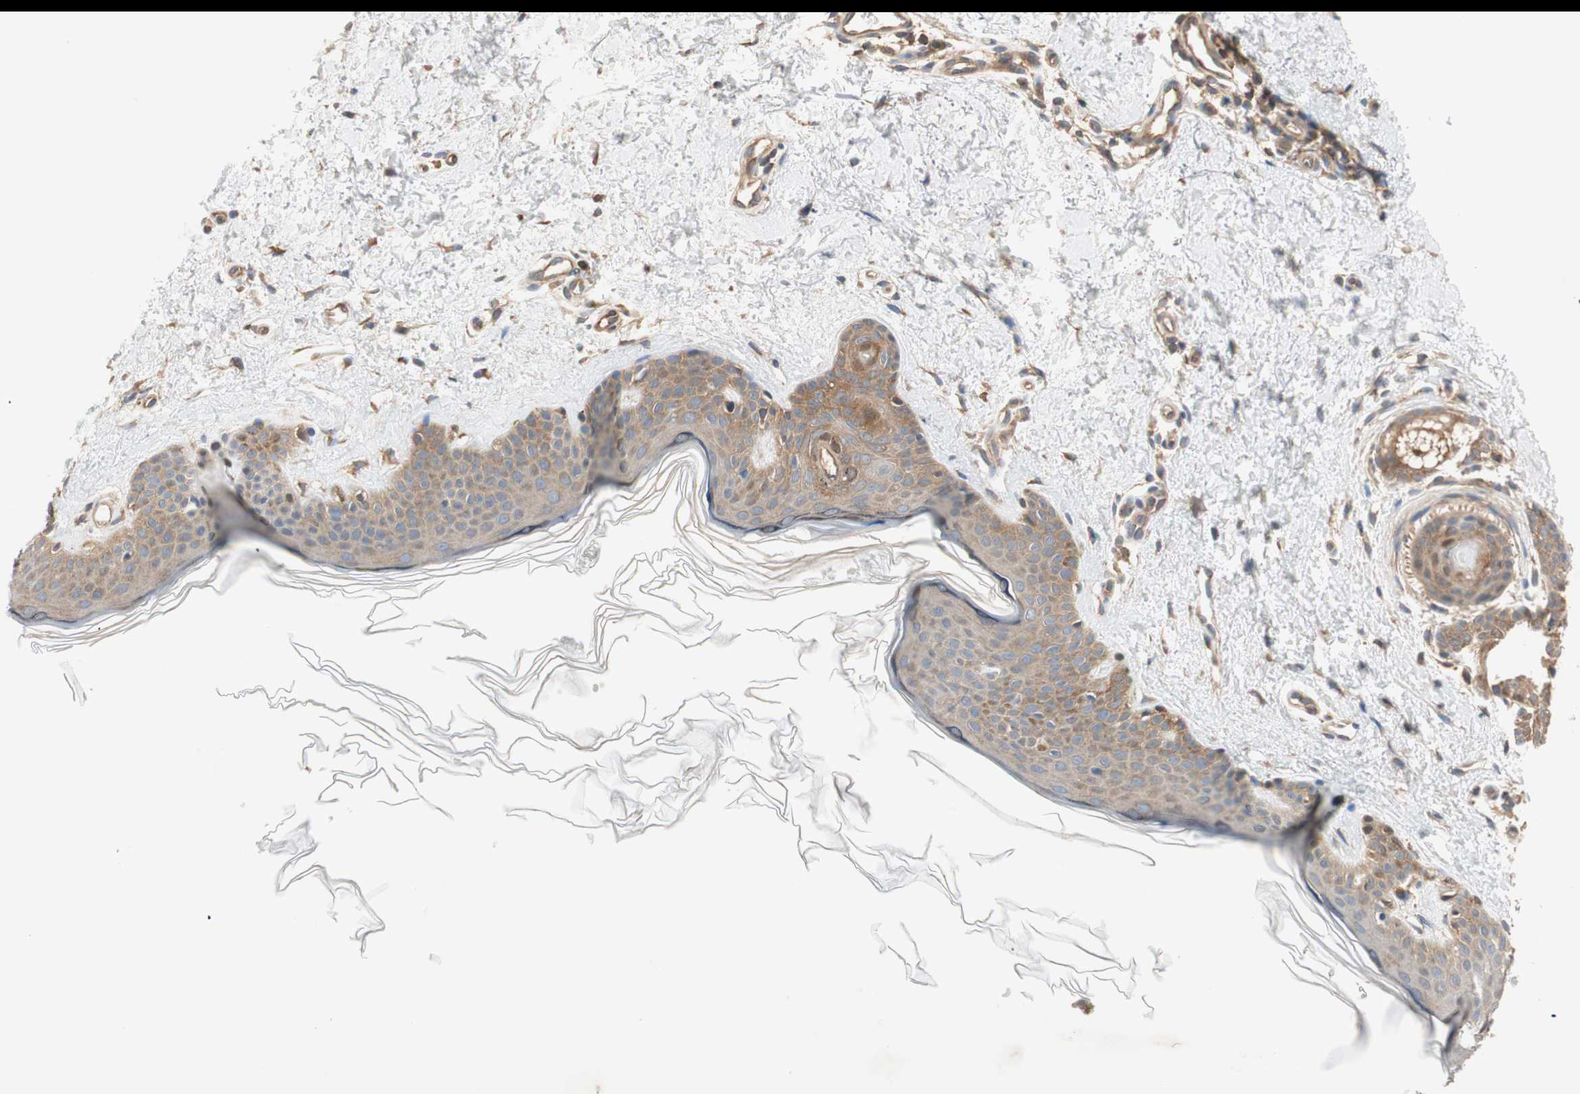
{"staining": {"intensity": "moderate", "quantity": ">75%", "location": "cytoplasmic/membranous"}, "tissue": "skin", "cell_type": "Fibroblasts", "image_type": "normal", "snomed": [{"axis": "morphology", "description": "Normal tissue, NOS"}, {"axis": "topography", "description": "Skin"}], "caption": "This photomicrograph shows IHC staining of unremarkable skin, with medium moderate cytoplasmic/membranous positivity in approximately >75% of fibroblasts.", "gene": "WASL", "patient": {"sex": "female", "age": 56}}